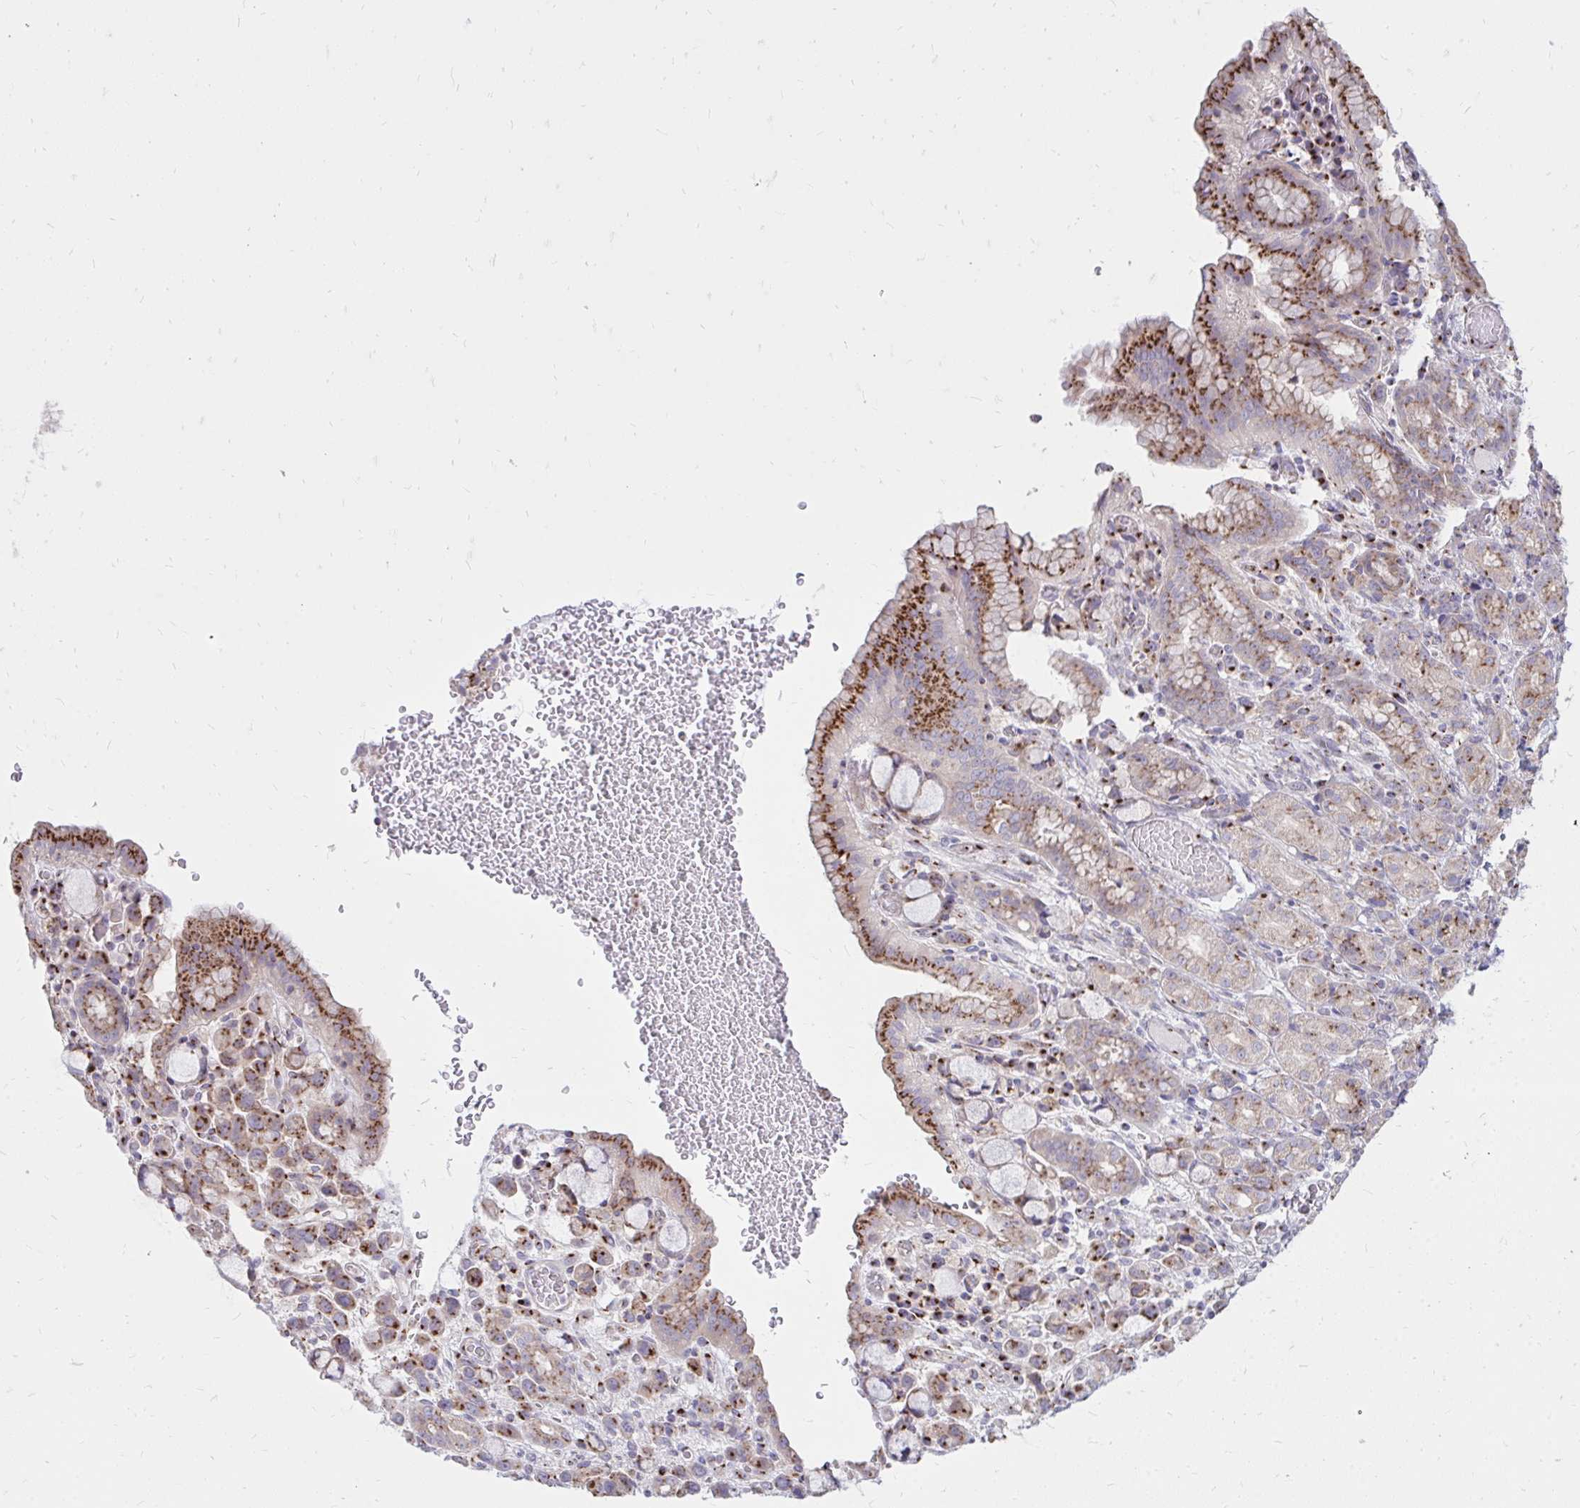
{"staining": {"intensity": "strong", "quantity": "25%-75%", "location": "cytoplasmic/membranous"}, "tissue": "stomach cancer", "cell_type": "Tumor cells", "image_type": "cancer", "snomed": [{"axis": "morphology", "description": "Adenocarcinoma, NOS"}, {"axis": "topography", "description": "Stomach"}], "caption": "Immunohistochemical staining of human stomach adenocarcinoma demonstrates strong cytoplasmic/membranous protein staining in approximately 25%-75% of tumor cells.", "gene": "RAB6B", "patient": {"sex": "female", "age": 65}}